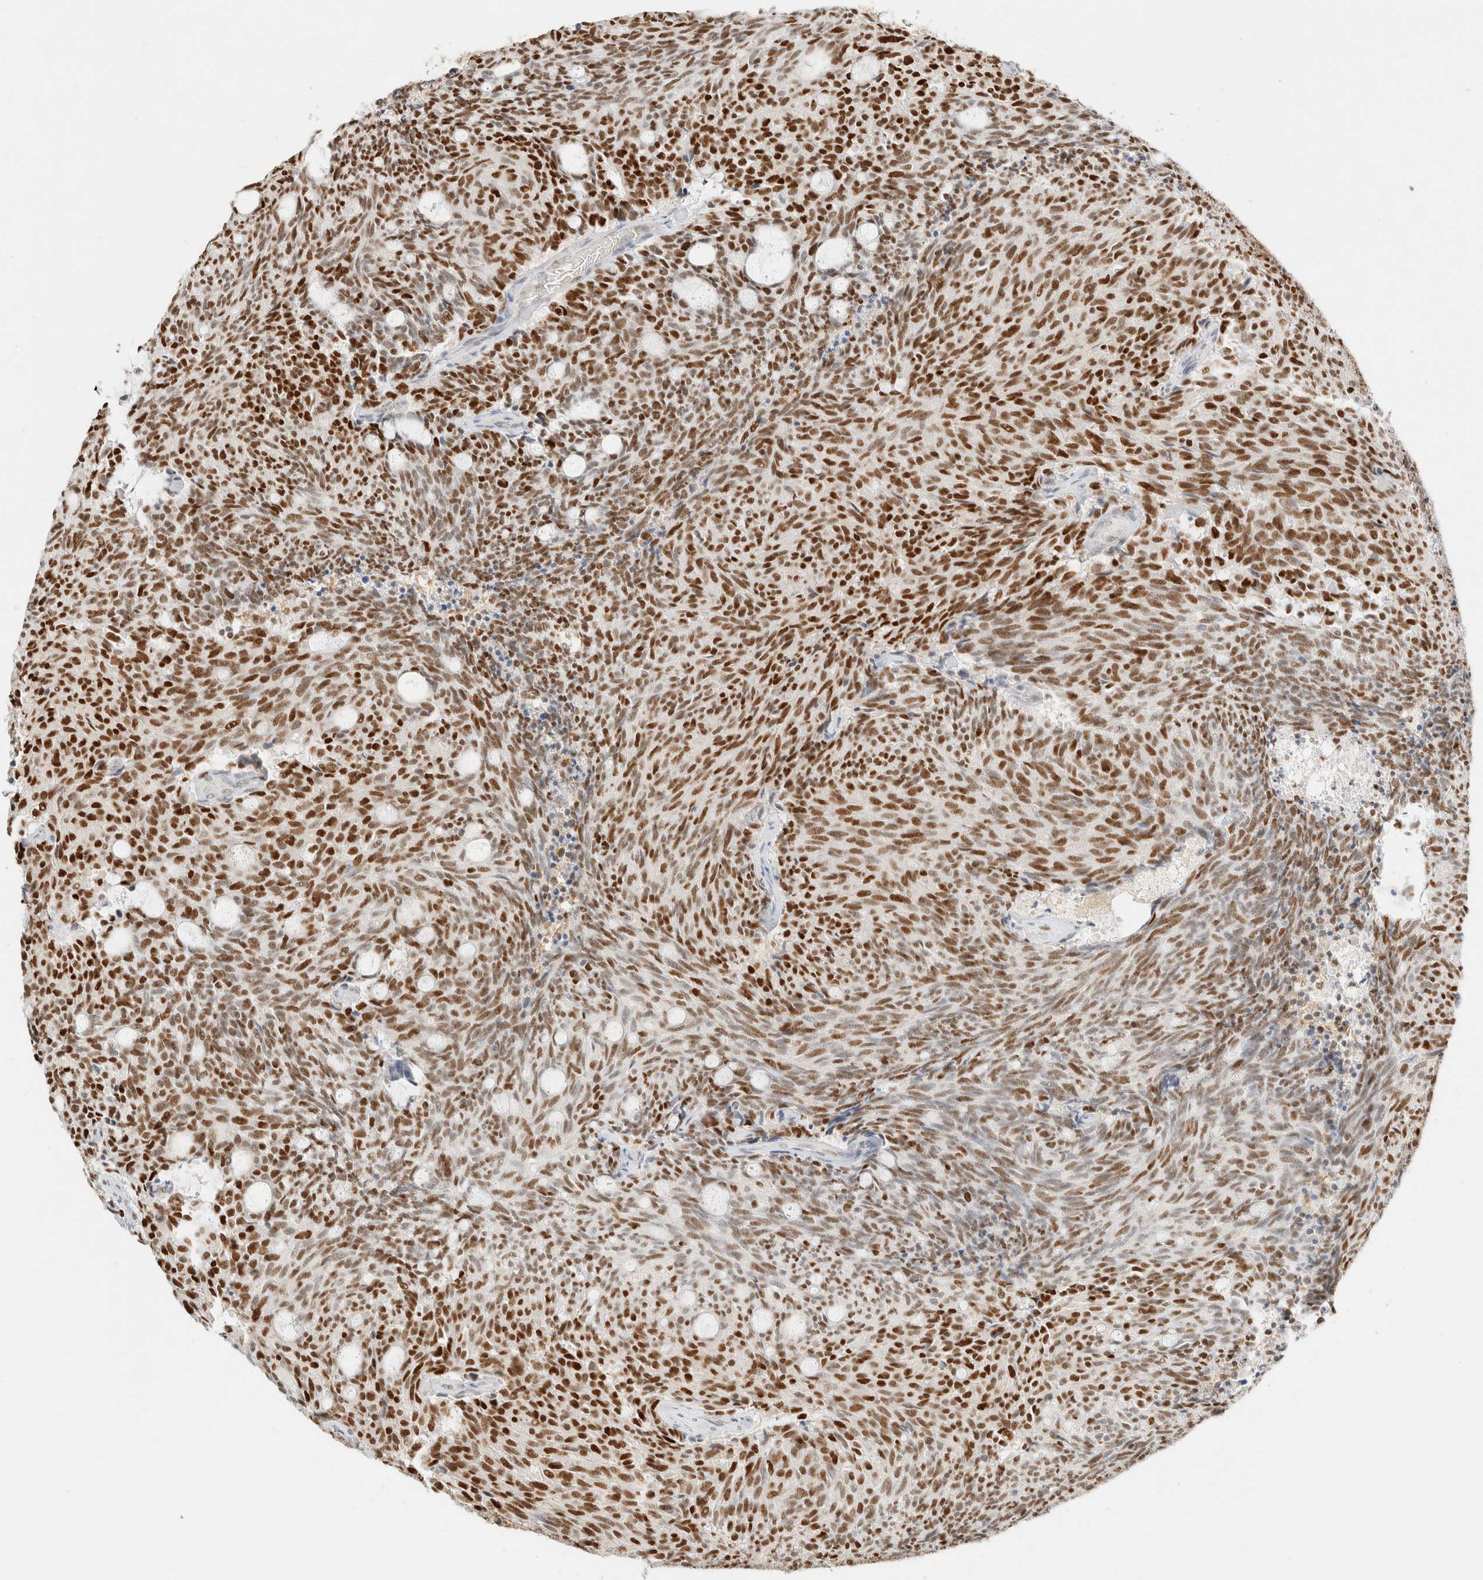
{"staining": {"intensity": "strong", "quantity": ">75%", "location": "nuclear"}, "tissue": "carcinoid", "cell_type": "Tumor cells", "image_type": "cancer", "snomed": [{"axis": "morphology", "description": "Carcinoid, malignant, NOS"}, {"axis": "topography", "description": "Pancreas"}], "caption": "A brown stain shows strong nuclear positivity of a protein in human carcinoid tumor cells. The staining was performed using DAB (3,3'-diaminobenzidine), with brown indicating positive protein expression. Nuclei are stained blue with hematoxylin.", "gene": "DDB2", "patient": {"sex": "female", "age": 54}}